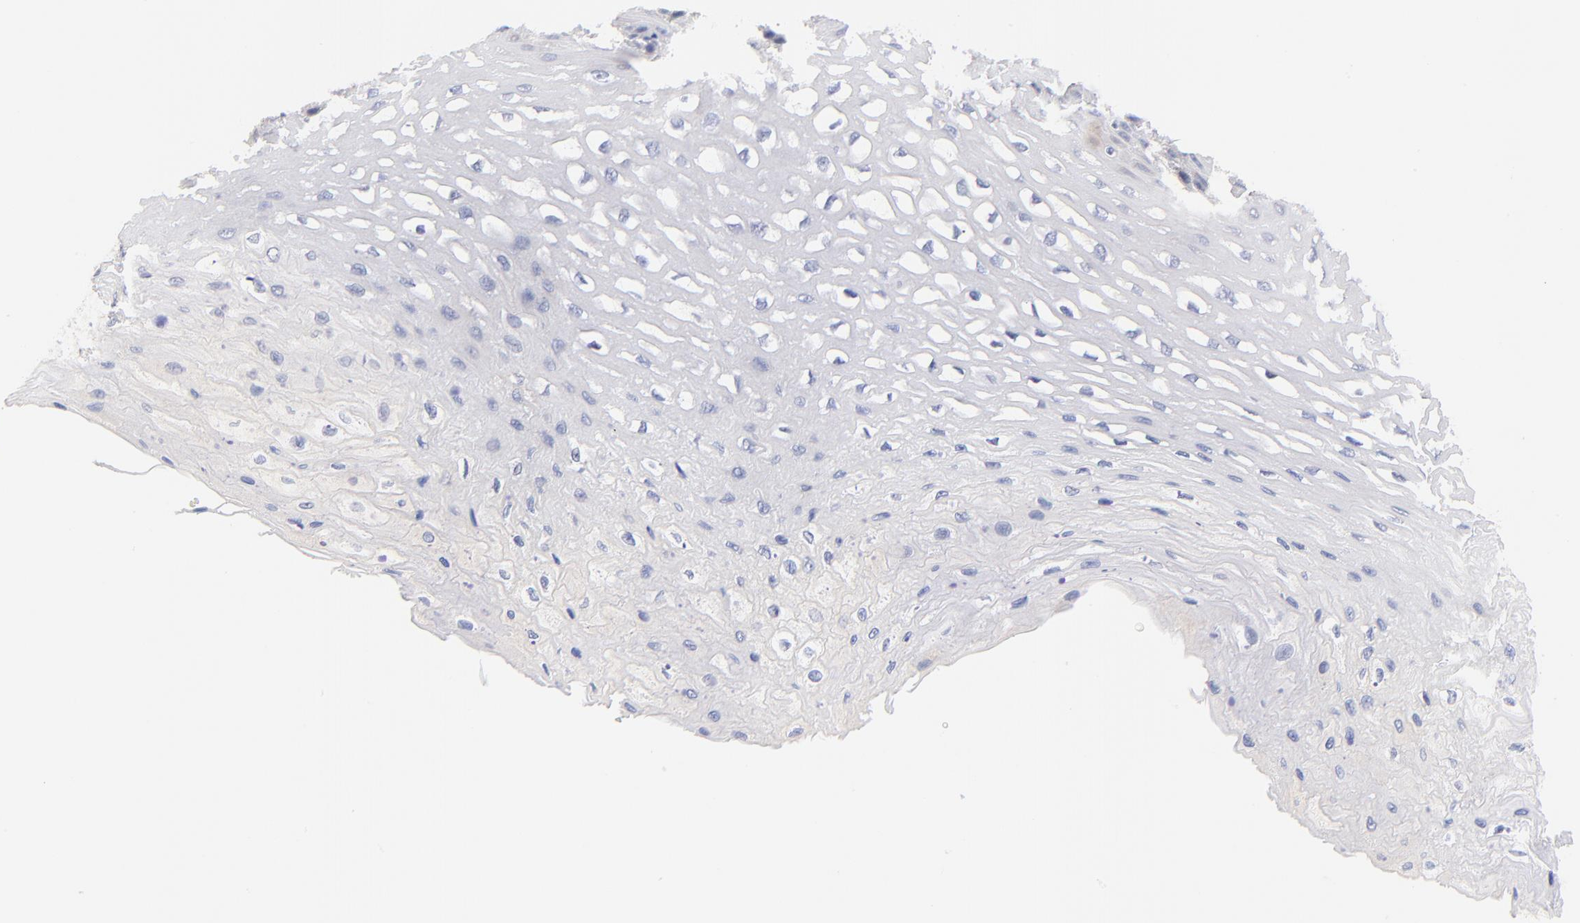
{"staining": {"intensity": "negative", "quantity": "none", "location": "none"}, "tissue": "esophagus", "cell_type": "Squamous epithelial cells", "image_type": "normal", "snomed": [{"axis": "morphology", "description": "Normal tissue, NOS"}, {"axis": "topography", "description": "Esophagus"}], "caption": "DAB (3,3'-diaminobenzidine) immunohistochemical staining of unremarkable human esophagus reveals no significant positivity in squamous epithelial cells. Nuclei are stained in blue.", "gene": "AFF2", "patient": {"sex": "female", "age": 72}}